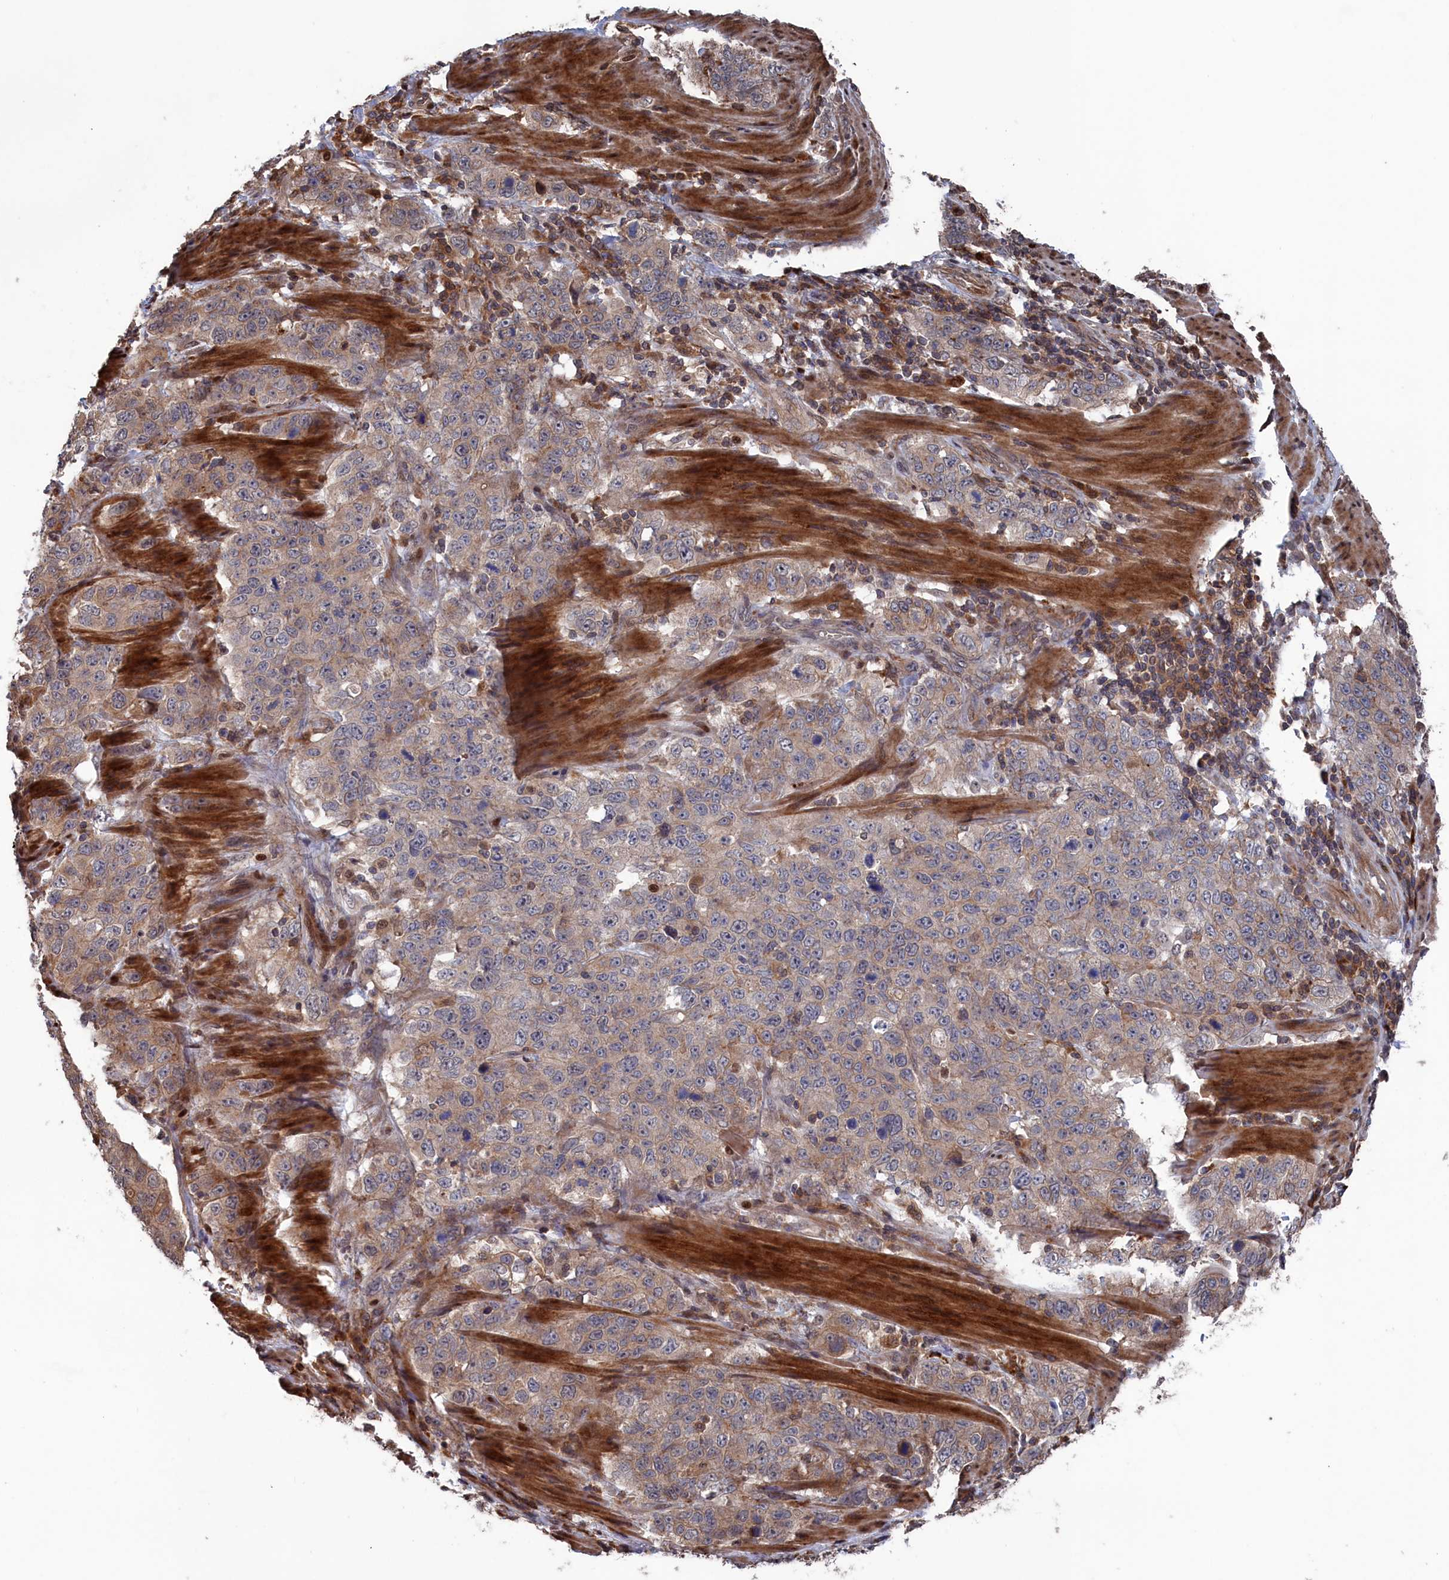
{"staining": {"intensity": "weak", "quantity": "<25%", "location": "cytoplasmic/membranous"}, "tissue": "stomach cancer", "cell_type": "Tumor cells", "image_type": "cancer", "snomed": [{"axis": "morphology", "description": "Adenocarcinoma, NOS"}, {"axis": "topography", "description": "Stomach"}], "caption": "This histopathology image is of adenocarcinoma (stomach) stained with IHC to label a protein in brown with the nuclei are counter-stained blue. There is no expression in tumor cells. (Stains: DAB immunohistochemistry (IHC) with hematoxylin counter stain, Microscopy: brightfield microscopy at high magnification).", "gene": "PLA2G15", "patient": {"sex": "male", "age": 48}}